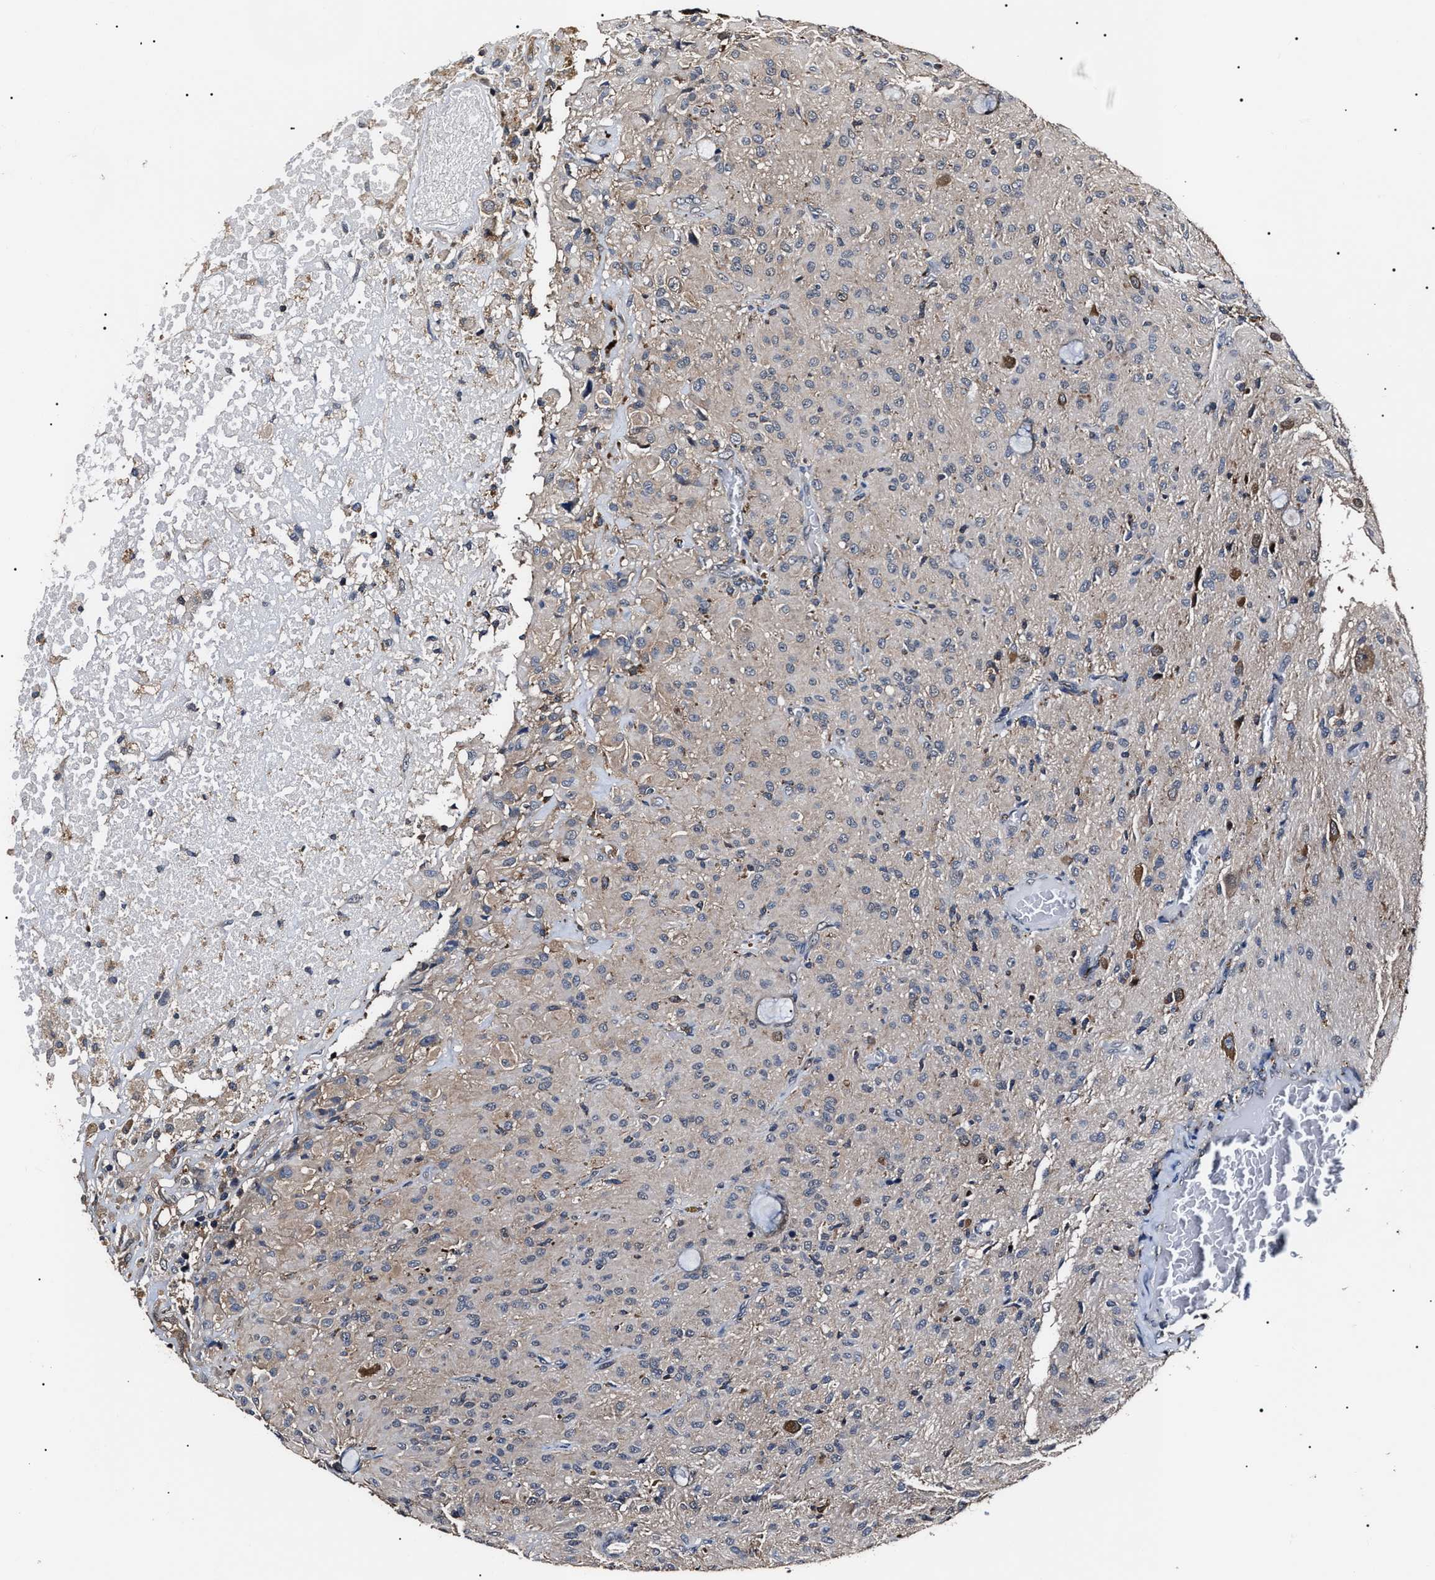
{"staining": {"intensity": "negative", "quantity": "none", "location": "none"}, "tissue": "glioma", "cell_type": "Tumor cells", "image_type": "cancer", "snomed": [{"axis": "morphology", "description": "Glioma, malignant, High grade"}, {"axis": "topography", "description": "Brain"}], "caption": "This is an immunohistochemistry (IHC) micrograph of human glioma. There is no expression in tumor cells.", "gene": "CCT8", "patient": {"sex": "female", "age": 59}}